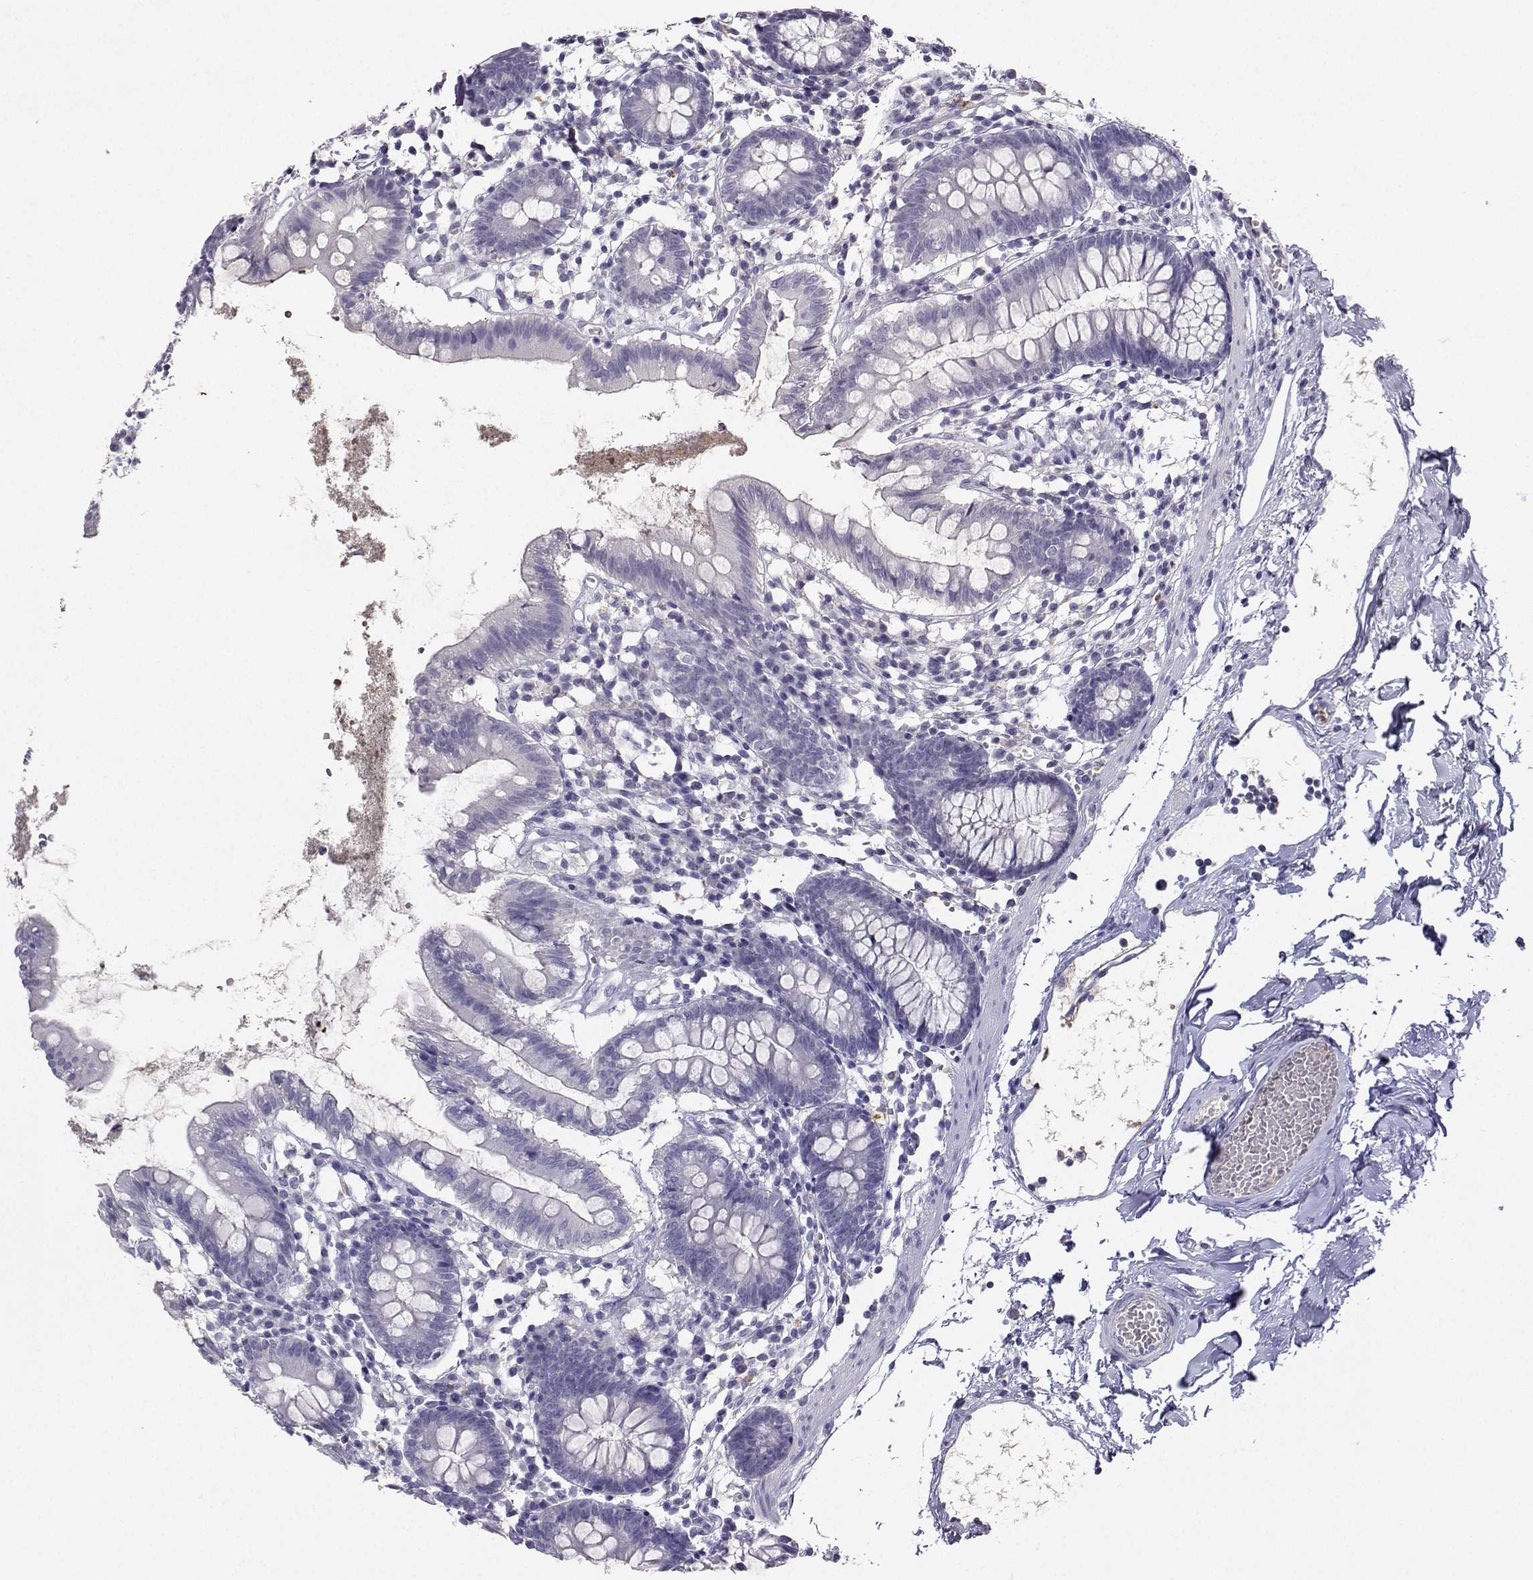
{"staining": {"intensity": "negative", "quantity": "none", "location": "none"}, "tissue": "small intestine", "cell_type": "Glandular cells", "image_type": "normal", "snomed": [{"axis": "morphology", "description": "Normal tissue, NOS"}, {"axis": "topography", "description": "Small intestine"}], "caption": "Immunohistochemistry of unremarkable human small intestine exhibits no positivity in glandular cells.", "gene": "GRIK4", "patient": {"sex": "female", "age": 90}}